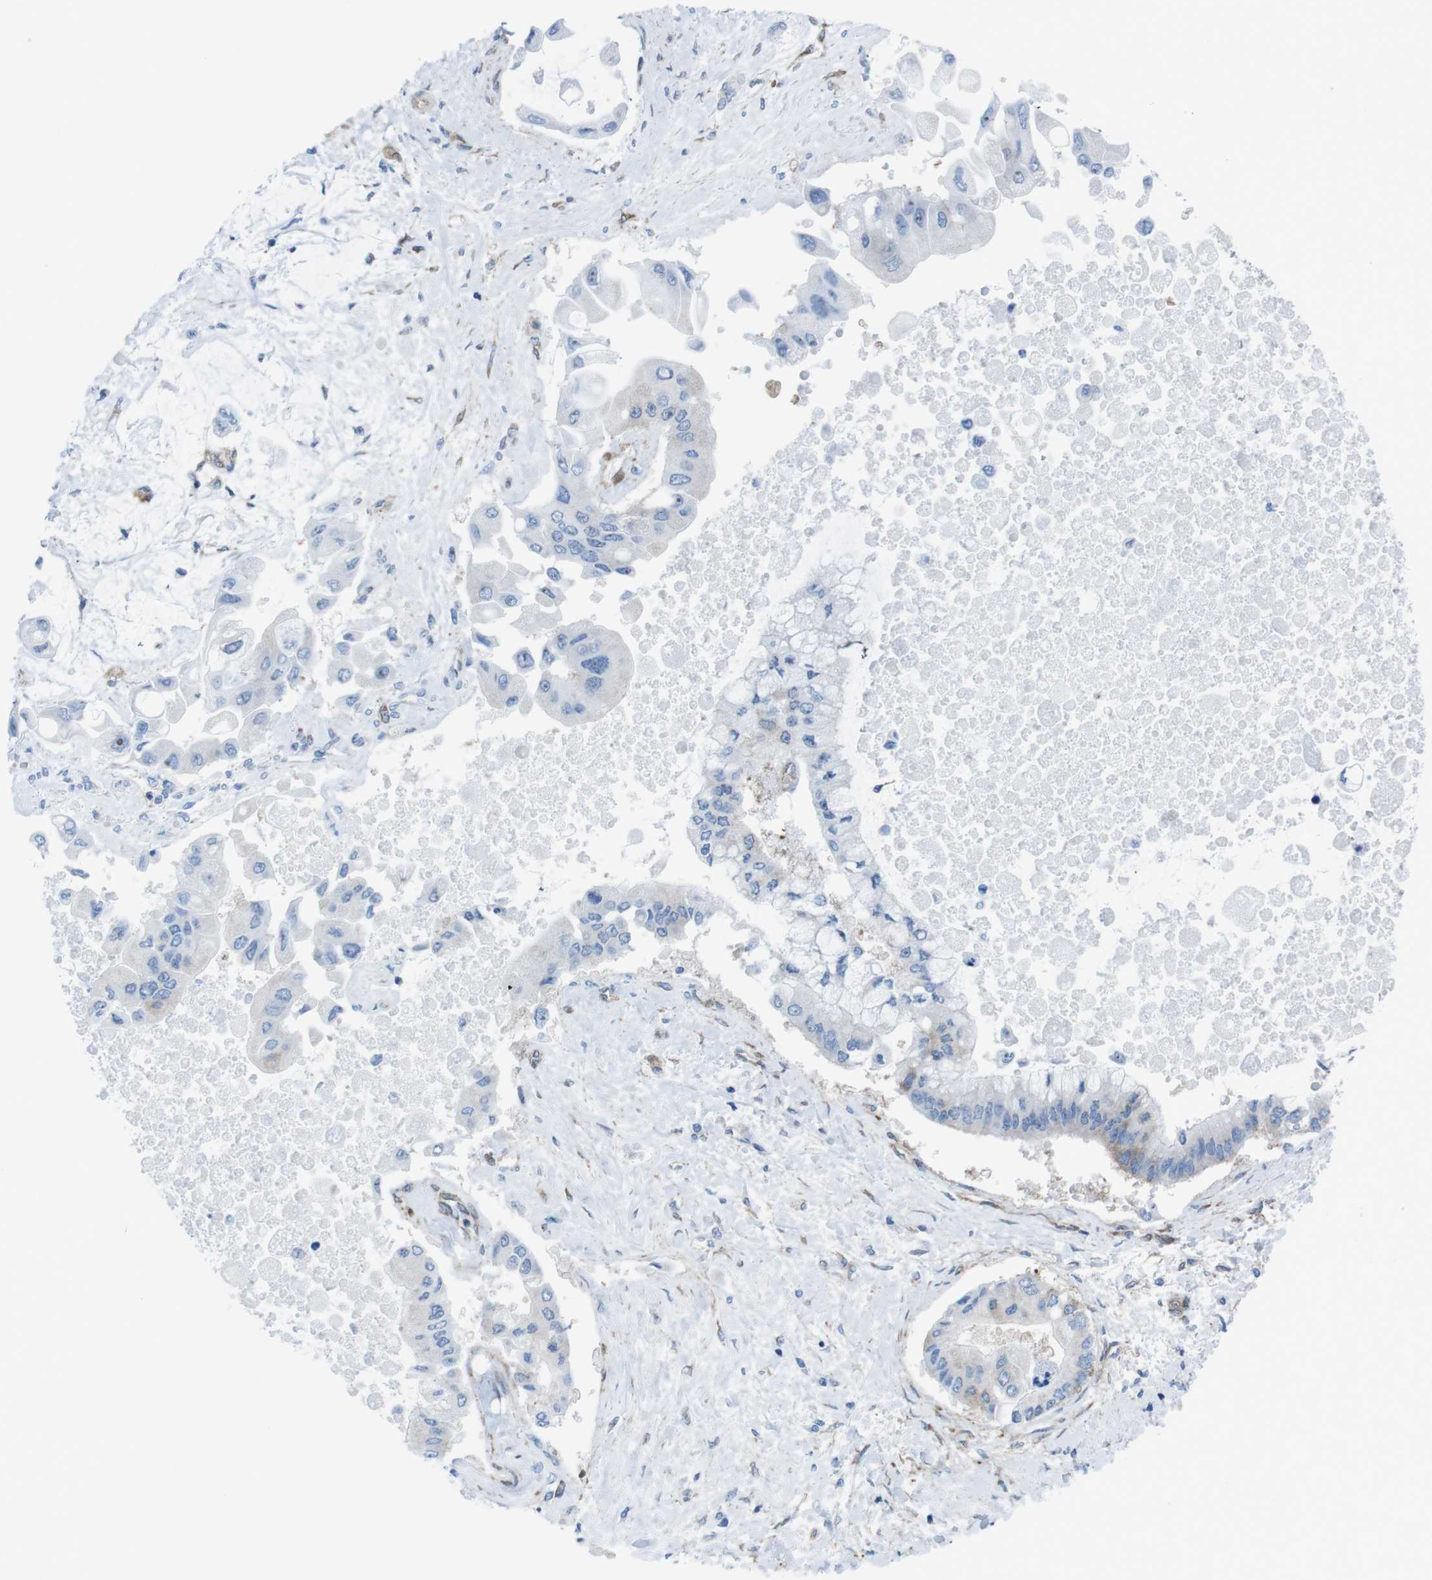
{"staining": {"intensity": "negative", "quantity": "none", "location": "none"}, "tissue": "liver cancer", "cell_type": "Tumor cells", "image_type": "cancer", "snomed": [{"axis": "morphology", "description": "Cholangiocarcinoma"}, {"axis": "topography", "description": "Liver"}], "caption": "Immunohistochemistry (IHC) image of neoplastic tissue: human liver cancer (cholangiocarcinoma) stained with DAB reveals no significant protein staining in tumor cells.", "gene": "DIAPH2", "patient": {"sex": "male", "age": 50}}